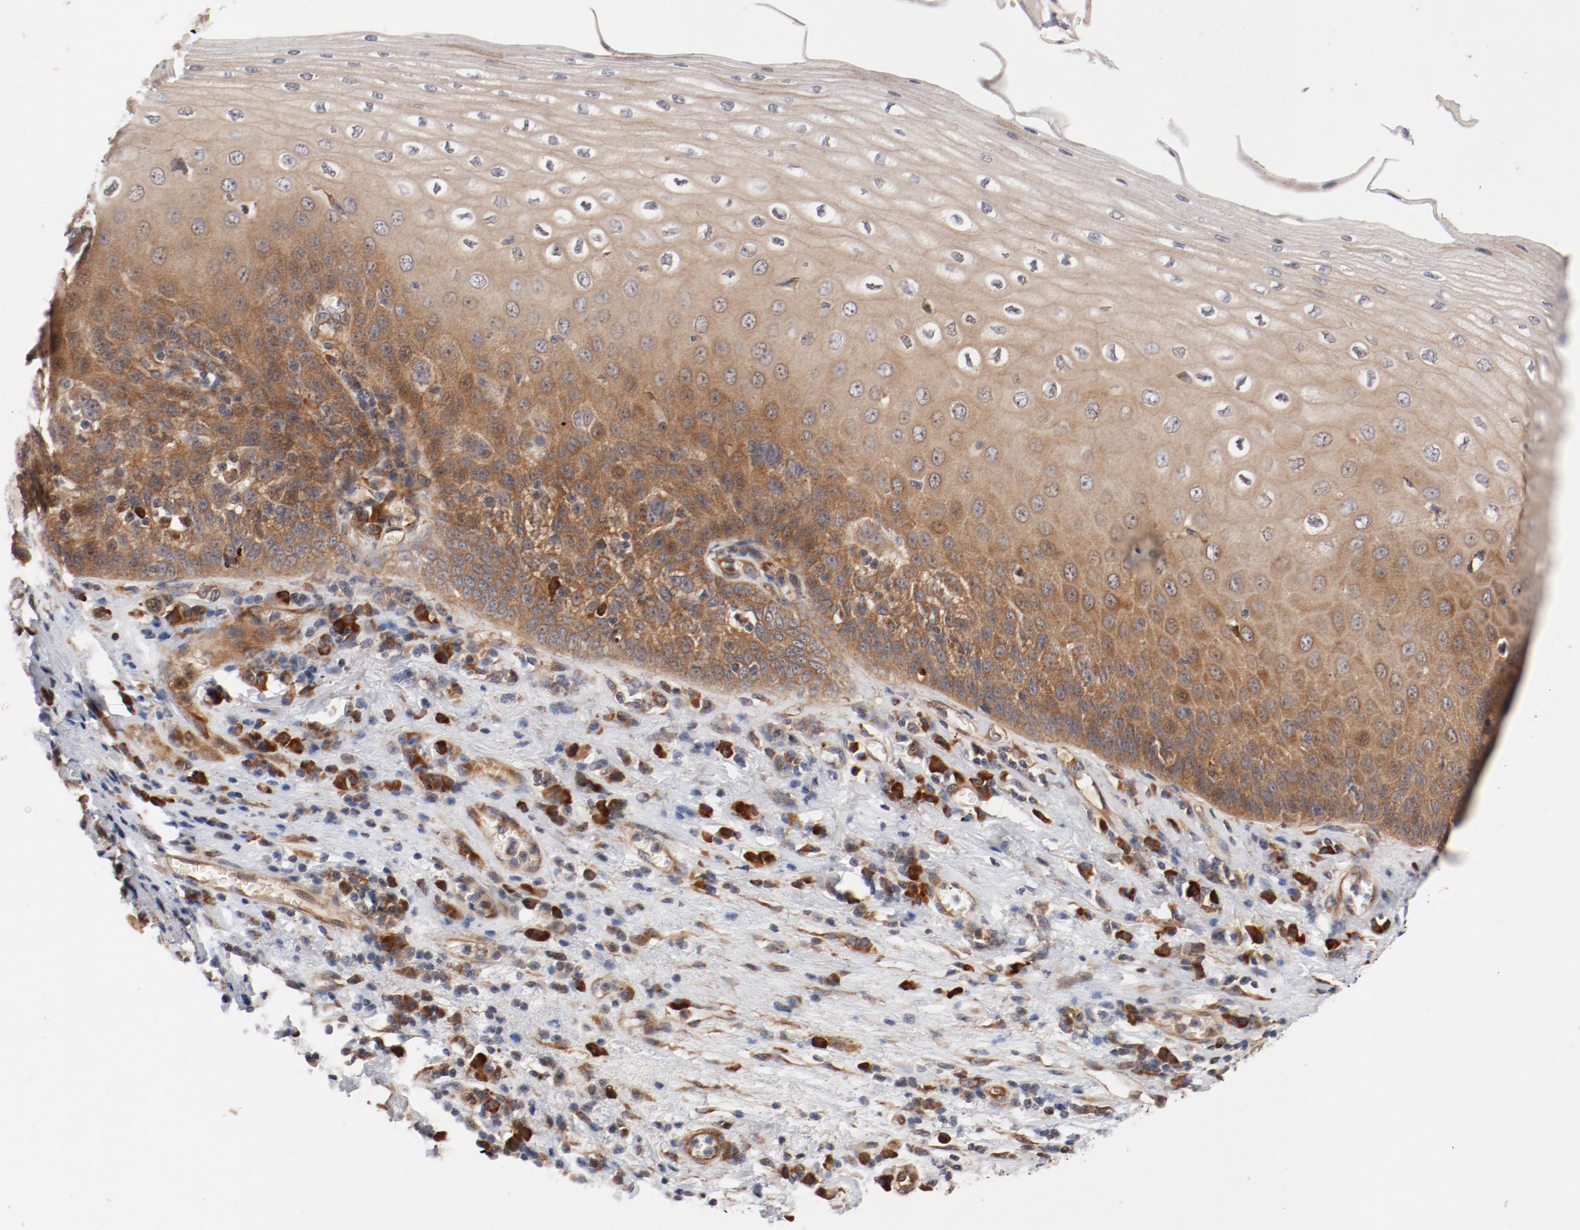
{"staining": {"intensity": "moderate", "quantity": ">75%", "location": "cytoplasmic/membranous"}, "tissue": "esophagus", "cell_type": "Squamous epithelial cells", "image_type": "normal", "snomed": [{"axis": "morphology", "description": "Normal tissue, NOS"}, {"axis": "morphology", "description": "Squamous cell carcinoma, NOS"}, {"axis": "topography", "description": "Esophagus"}], "caption": "Immunohistochemical staining of normal human esophagus reveals >75% levels of moderate cytoplasmic/membranous protein expression in about >75% of squamous epithelial cells.", "gene": "PITPNM2", "patient": {"sex": "male", "age": 65}}